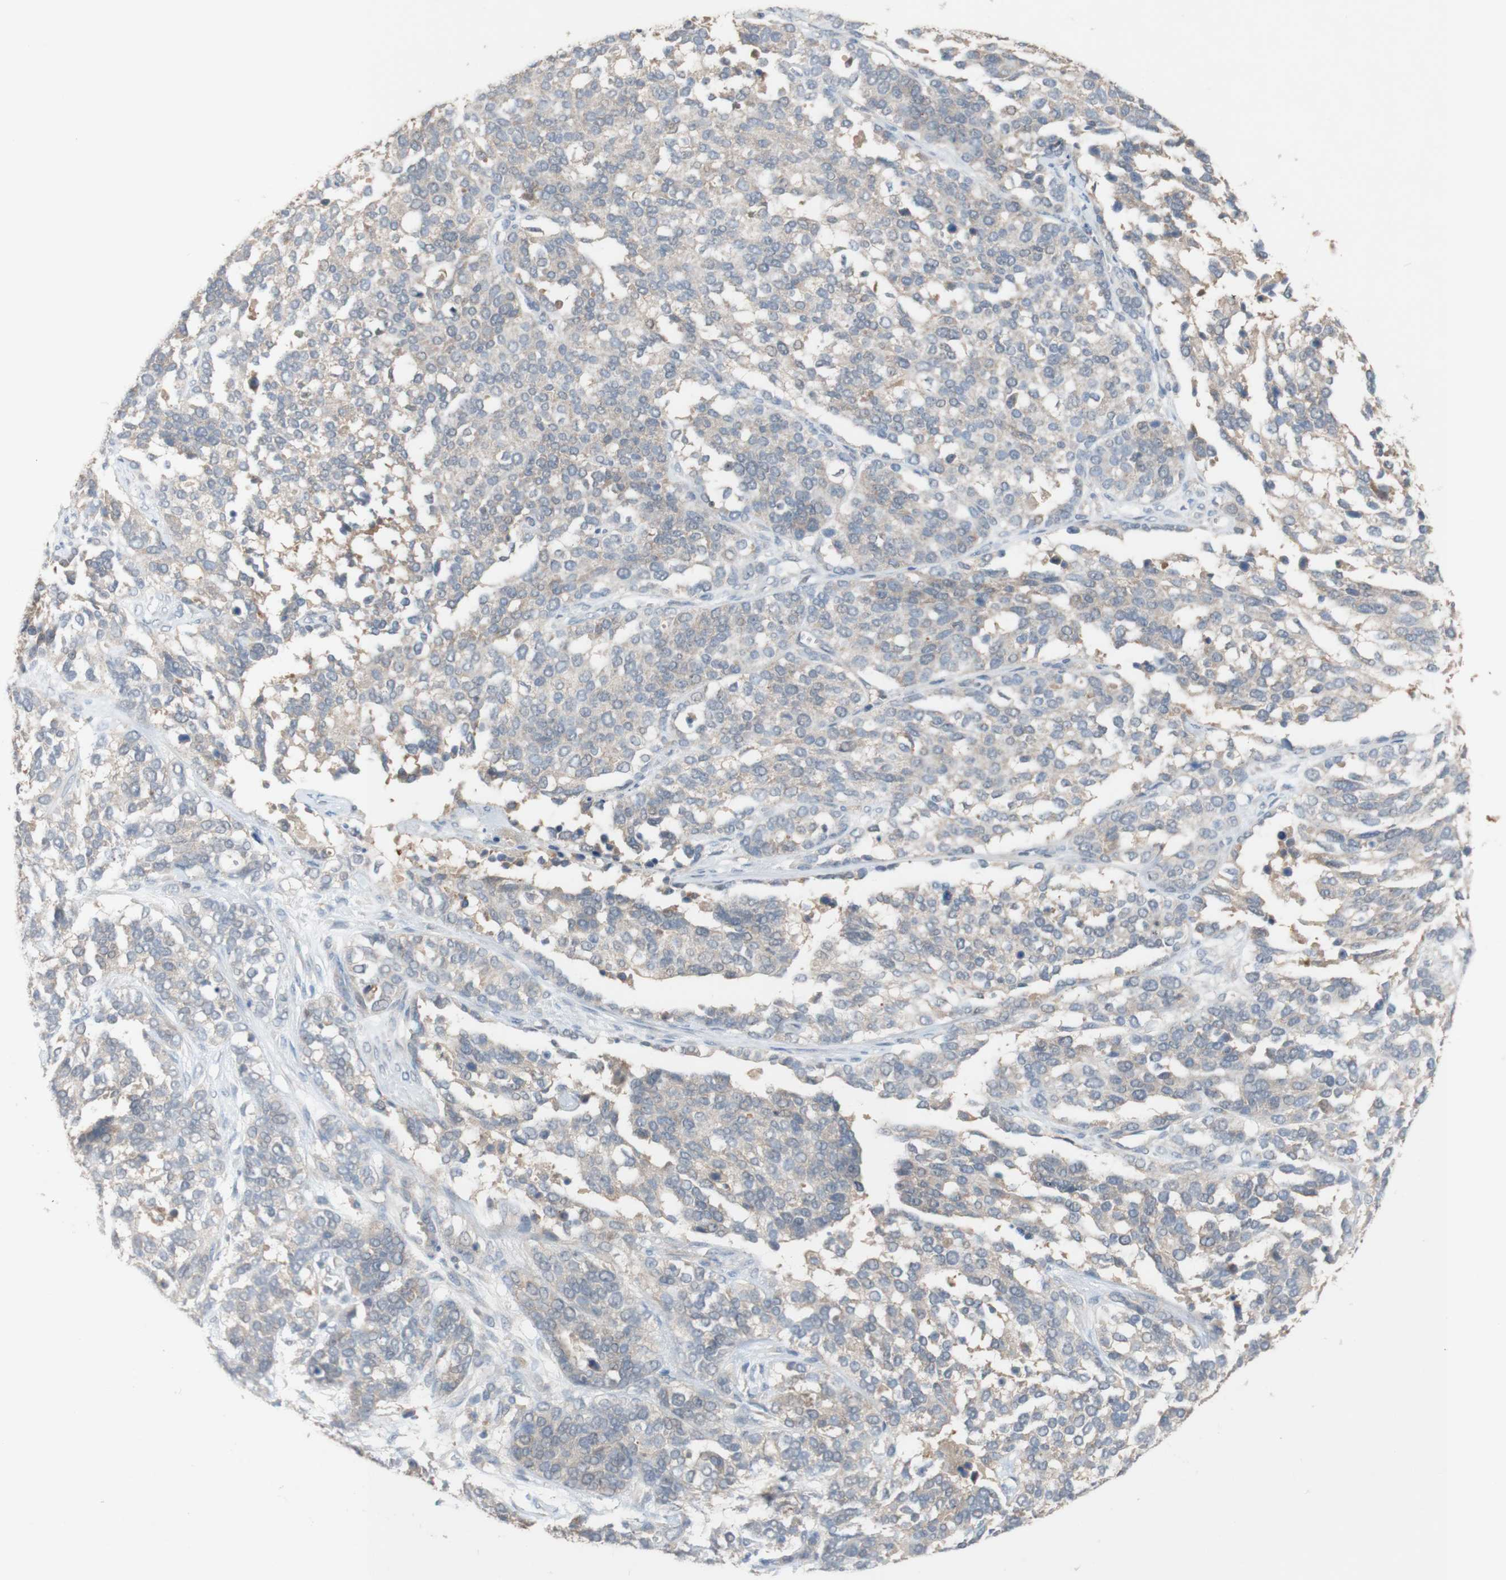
{"staining": {"intensity": "weak", "quantity": "25%-75%", "location": "cytoplasmic/membranous"}, "tissue": "ovarian cancer", "cell_type": "Tumor cells", "image_type": "cancer", "snomed": [{"axis": "morphology", "description": "Cystadenocarcinoma, serous, NOS"}, {"axis": "topography", "description": "Ovary"}], "caption": "A low amount of weak cytoplasmic/membranous staining is present in approximately 25%-75% of tumor cells in ovarian cancer tissue.", "gene": "PEX2", "patient": {"sex": "female", "age": 44}}